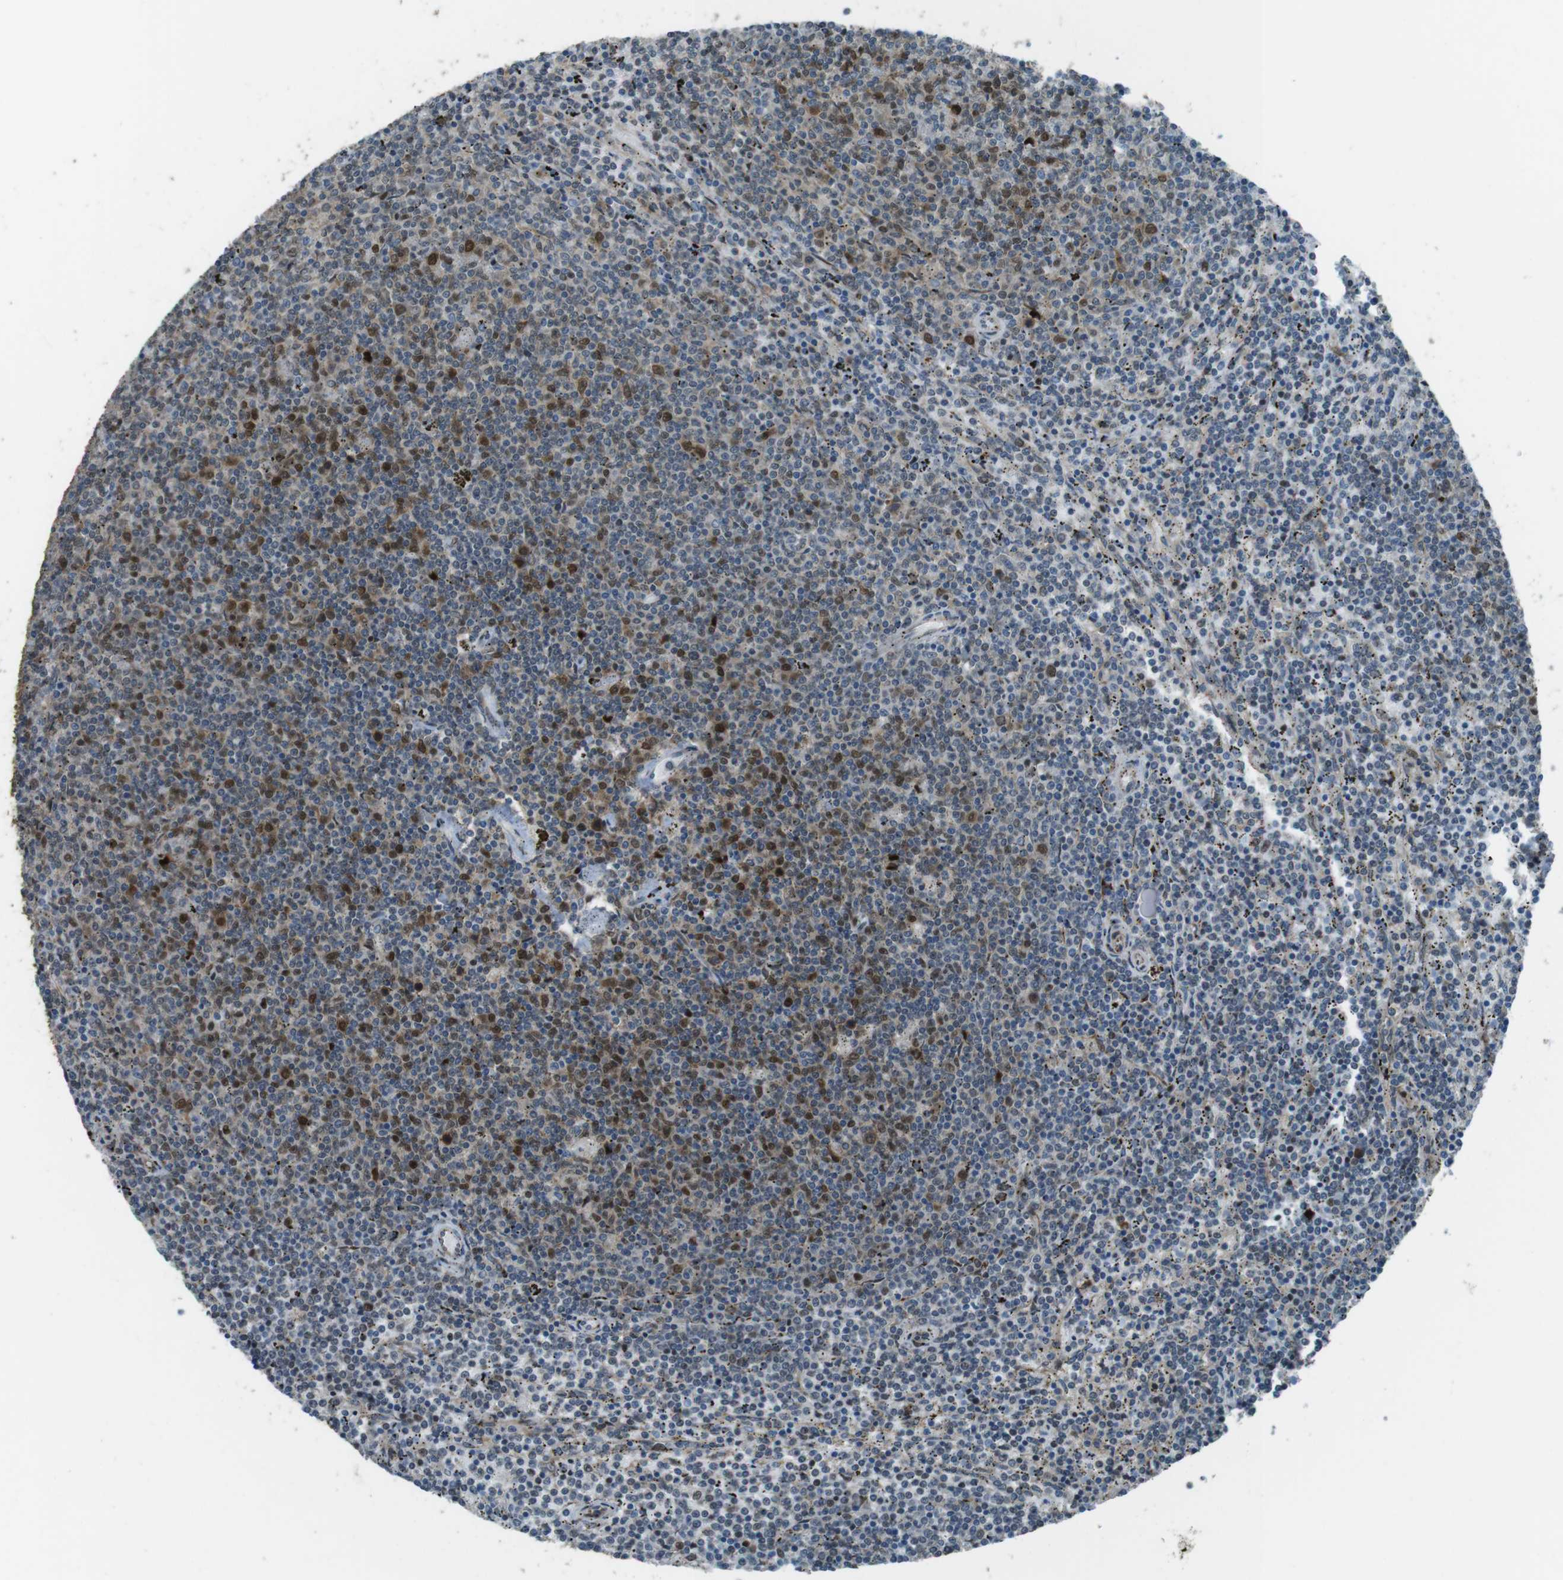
{"staining": {"intensity": "moderate", "quantity": "25%-75%", "location": "nuclear"}, "tissue": "lymphoma", "cell_type": "Tumor cells", "image_type": "cancer", "snomed": [{"axis": "morphology", "description": "Malignant lymphoma, non-Hodgkin's type, Low grade"}, {"axis": "topography", "description": "Spleen"}], "caption": "Lymphoma was stained to show a protein in brown. There is medium levels of moderate nuclear staining in about 25%-75% of tumor cells.", "gene": "ZNF330", "patient": {"sex": "female", "age": 50}}